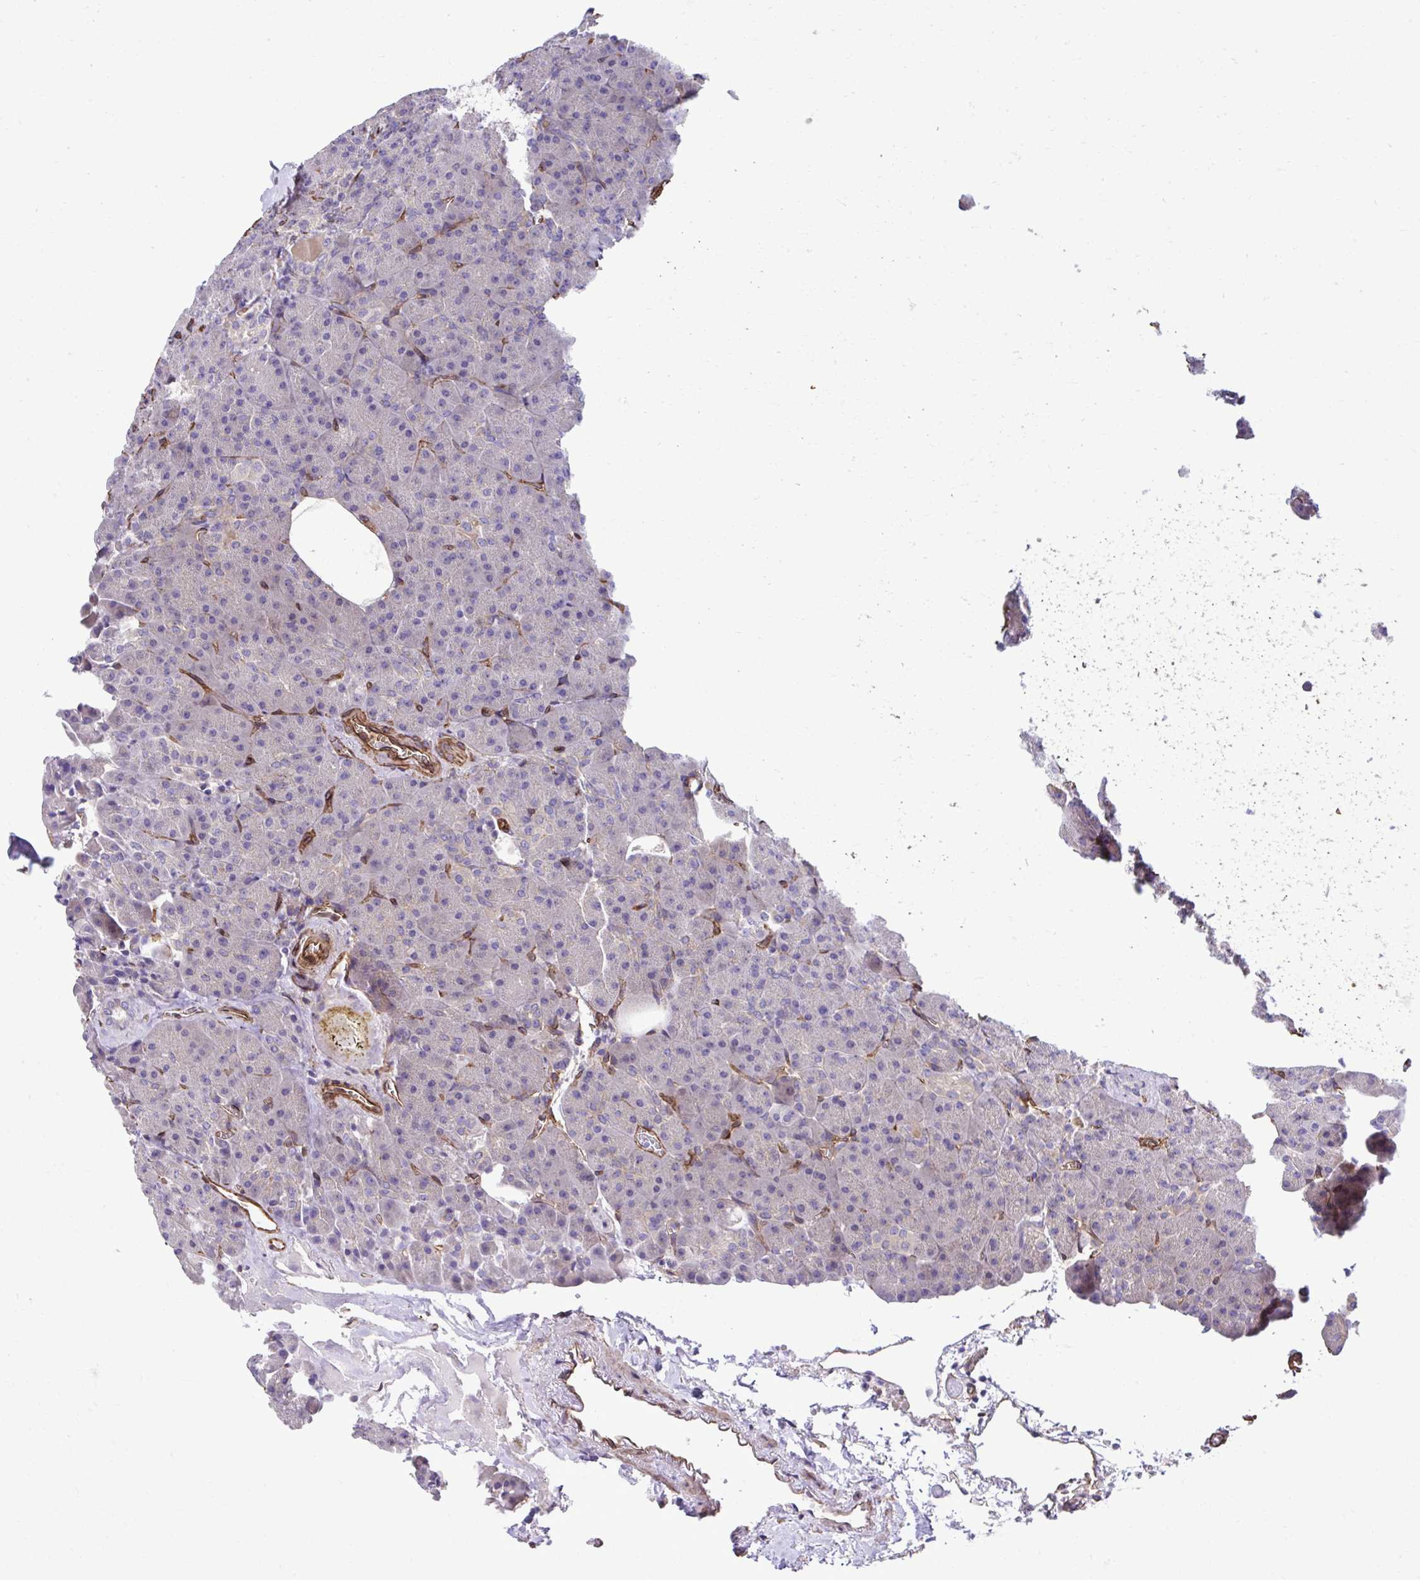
{"staining": {"intensity": "negative", "quantity": "none", "location": "none"}, "tissue": "pancreas", "cell_type": "Exocrine glandular cells", "image_type": "normal", "snomed": [{"axis": "morphology", "description": "Normal tissue, NOS"}, {"axis": "topography", "description": "Pancreas"}], "caption": "Protein analysis of normal pancreas shows no significant positivity in exocrine glandular cells.", "gene": "TRIM52", "patient": {"sex": "female", "age": 74}}